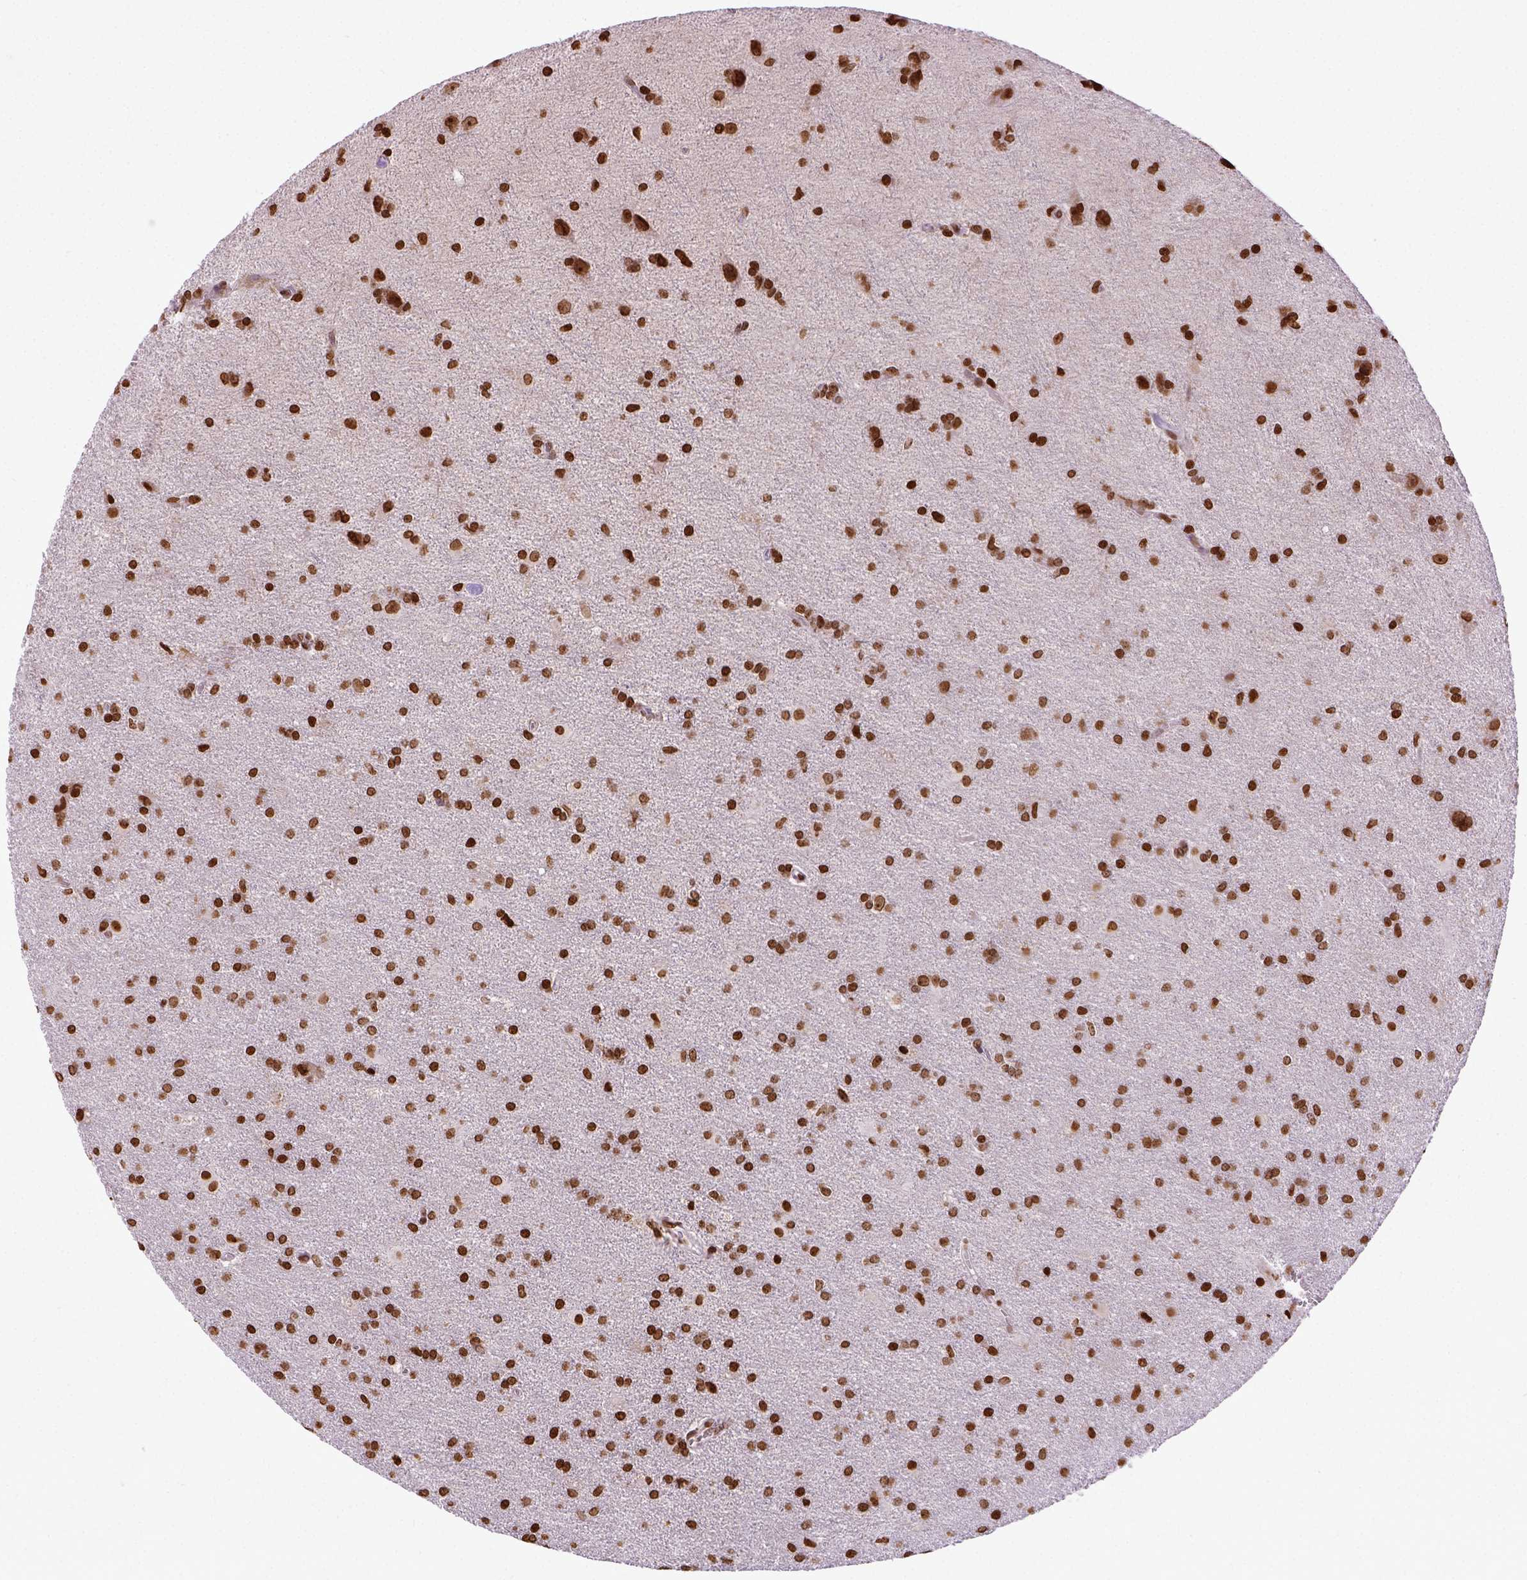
{"staining": {"intensity": "strong", "quantity": ">75%", "location": "nuclear"}, "tissue": "glioma", "cell_type": "Tumor cells", "image_type": "cancer", "snomed": [{"axis": "morphology", "description": "Glioma, malignant, Low grade"}, {"axis": "topography", "description": "Brain"}], "caption": "The immunohistochemical stain labels strong nuclear staining in tumor cells of glioma tissue. (Brightfield microscopy of DAB IHC at high magnification).", "gene": "ZNF75D", "patient": {"sex": "male", "age": 58}}